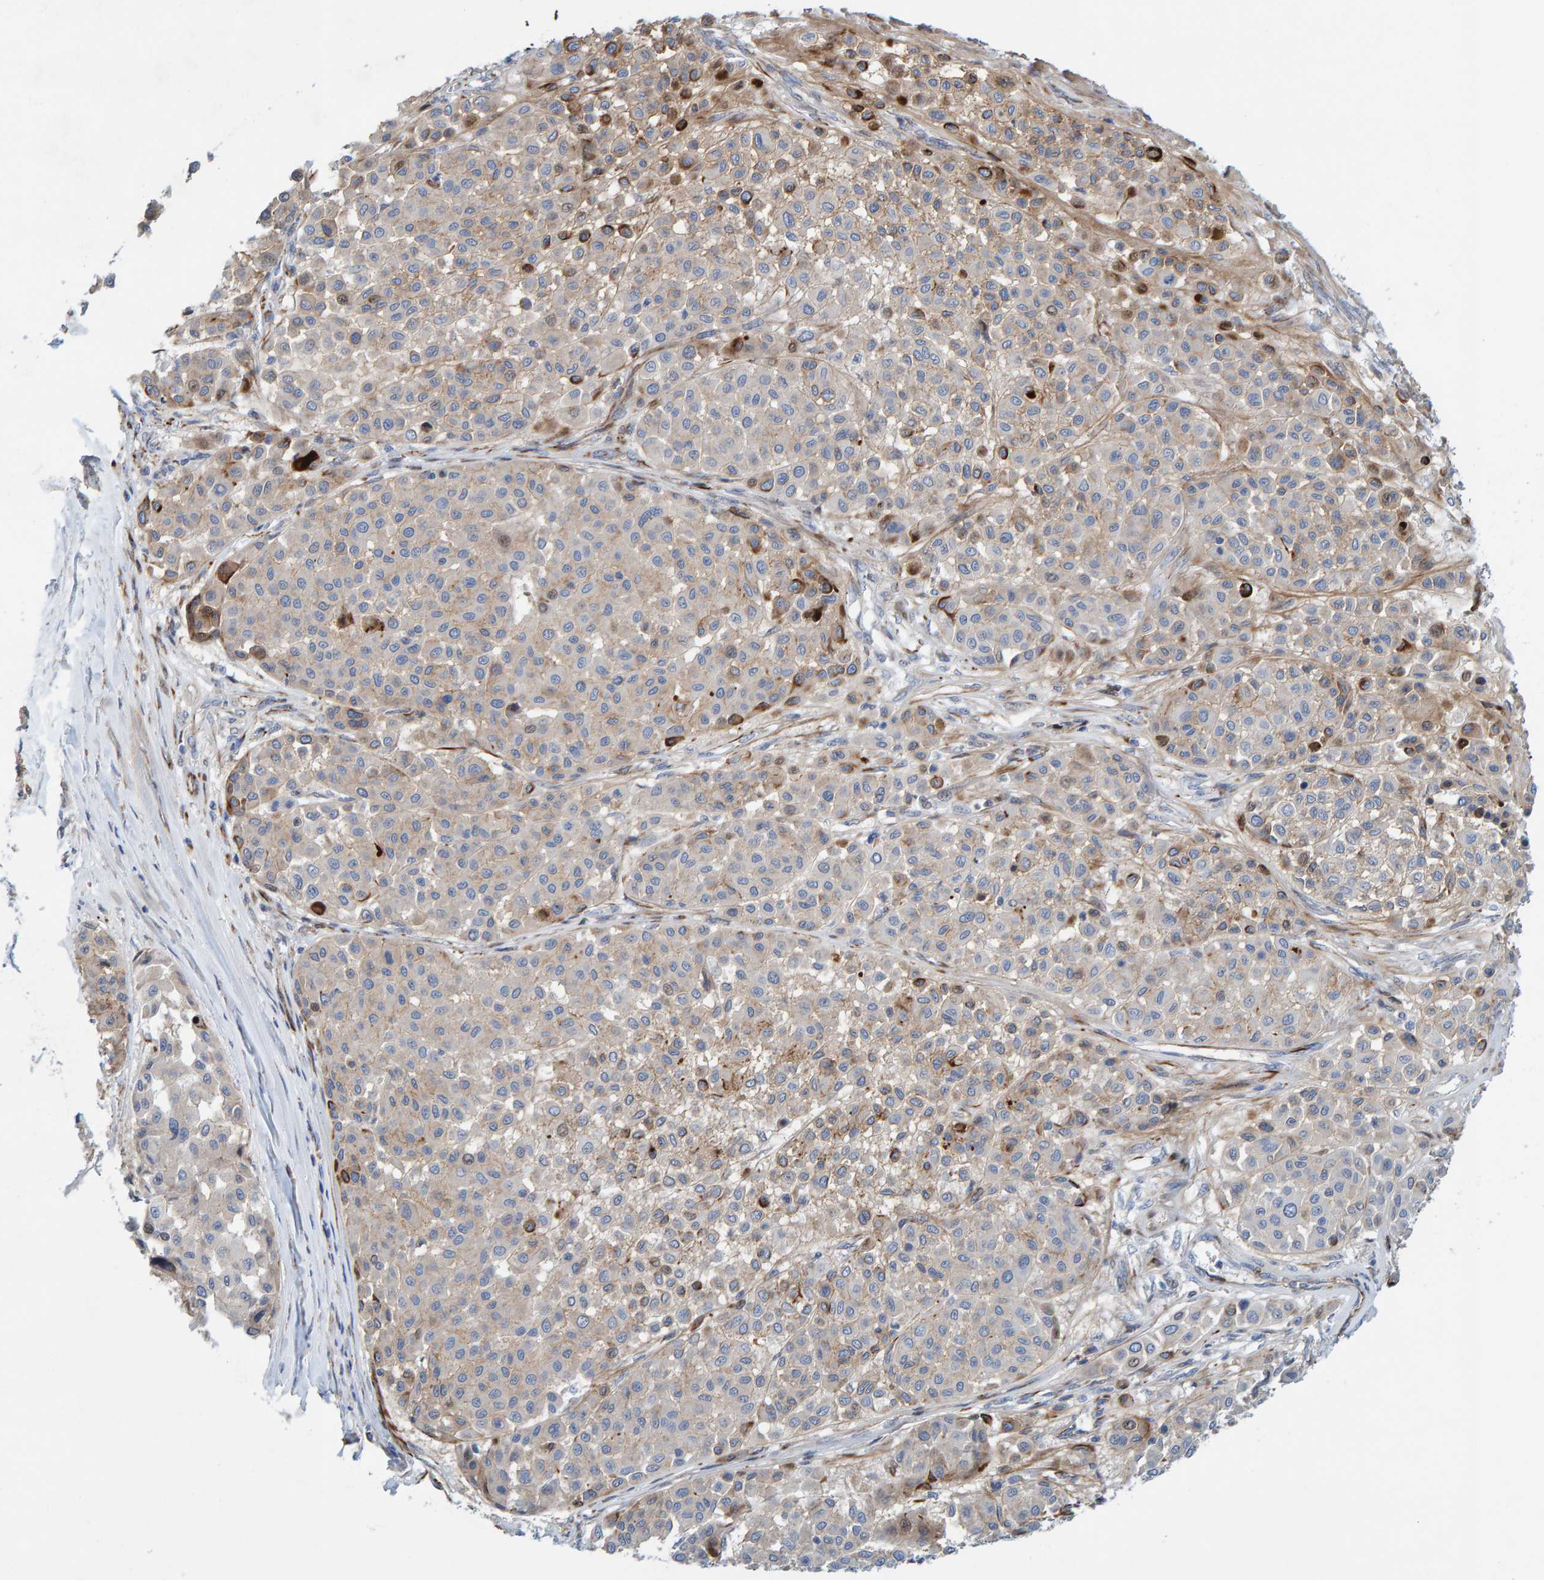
{"staining": {"intensity": "weak", "quantity": "<25%", "location": "cytoplasmic/membranous"}, "tissue": "melanoma", "cell_type": "Tumor cells", "image_type": "cancer", "snomed": [{"axis": "morphology", "description": "Malignant melanoma, Metastatic site"}, {"axis": "topography", "description": "Soft tissue"}], "caption": "Photomicrograph shows no protein expression in tumor cells of malignant melanoma (metastatic site) tissue.", "gene": "POLG2", "patient": {"sex": "male", "age": 41}}